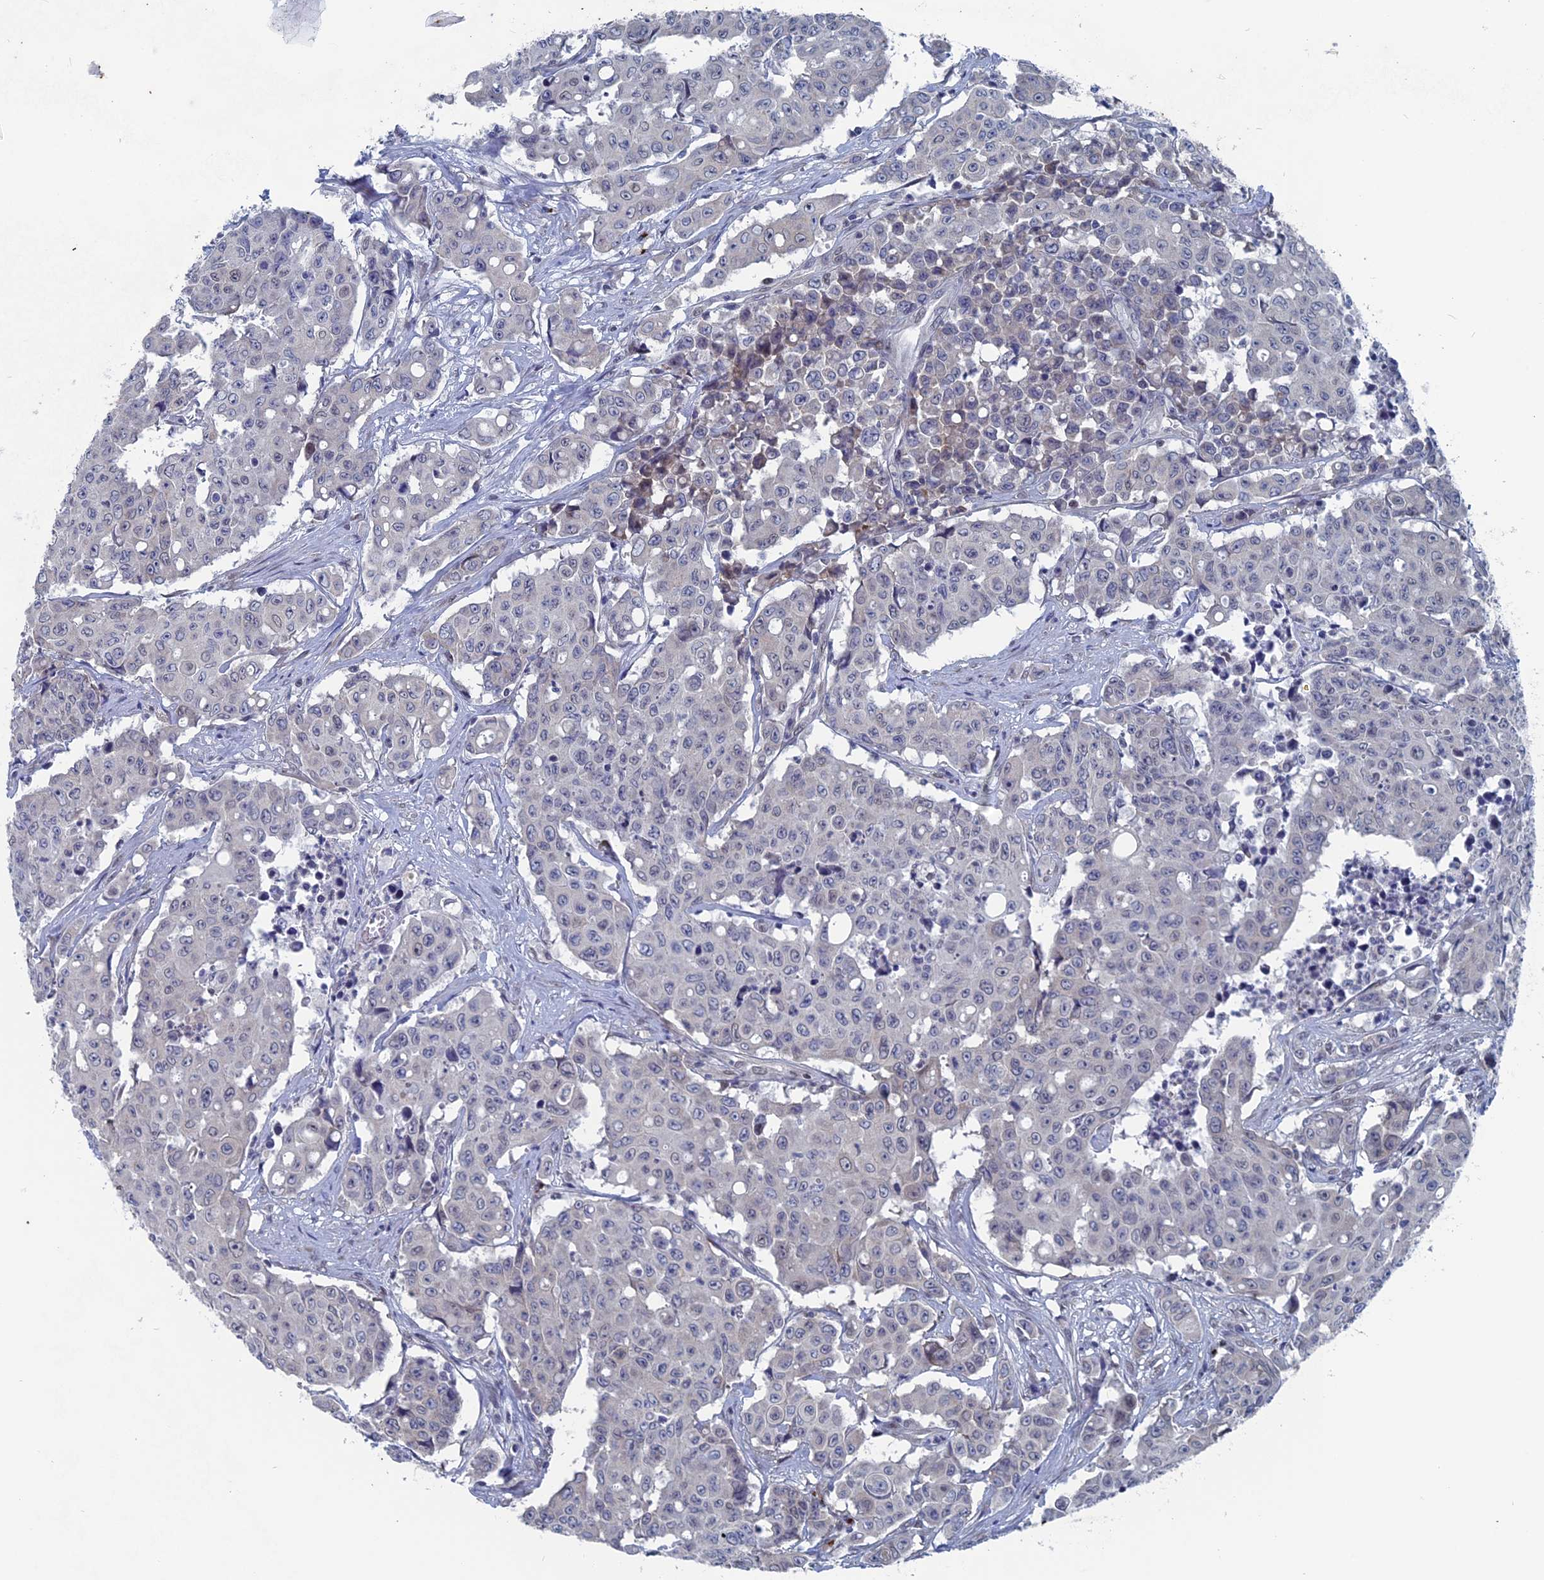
{"staining": {"intensity": "negative", "quantity": "none", "location": "none"}, "tissue": "colorectal cancer", "cell_type": "Tumor cells", "image_type": "cancer", "snomed": [{"axis": "morphology", "description": "Adenocarcinoma, NOS"}, {"axis": "topography", "description": "Colon"}], "caption": "The immunohistochemistry micrograph has no significant expression in tumor cells of colorectal cancer tissue.", "gene": "MTRF1", "patient": {"sex": "male", "age": 51}}